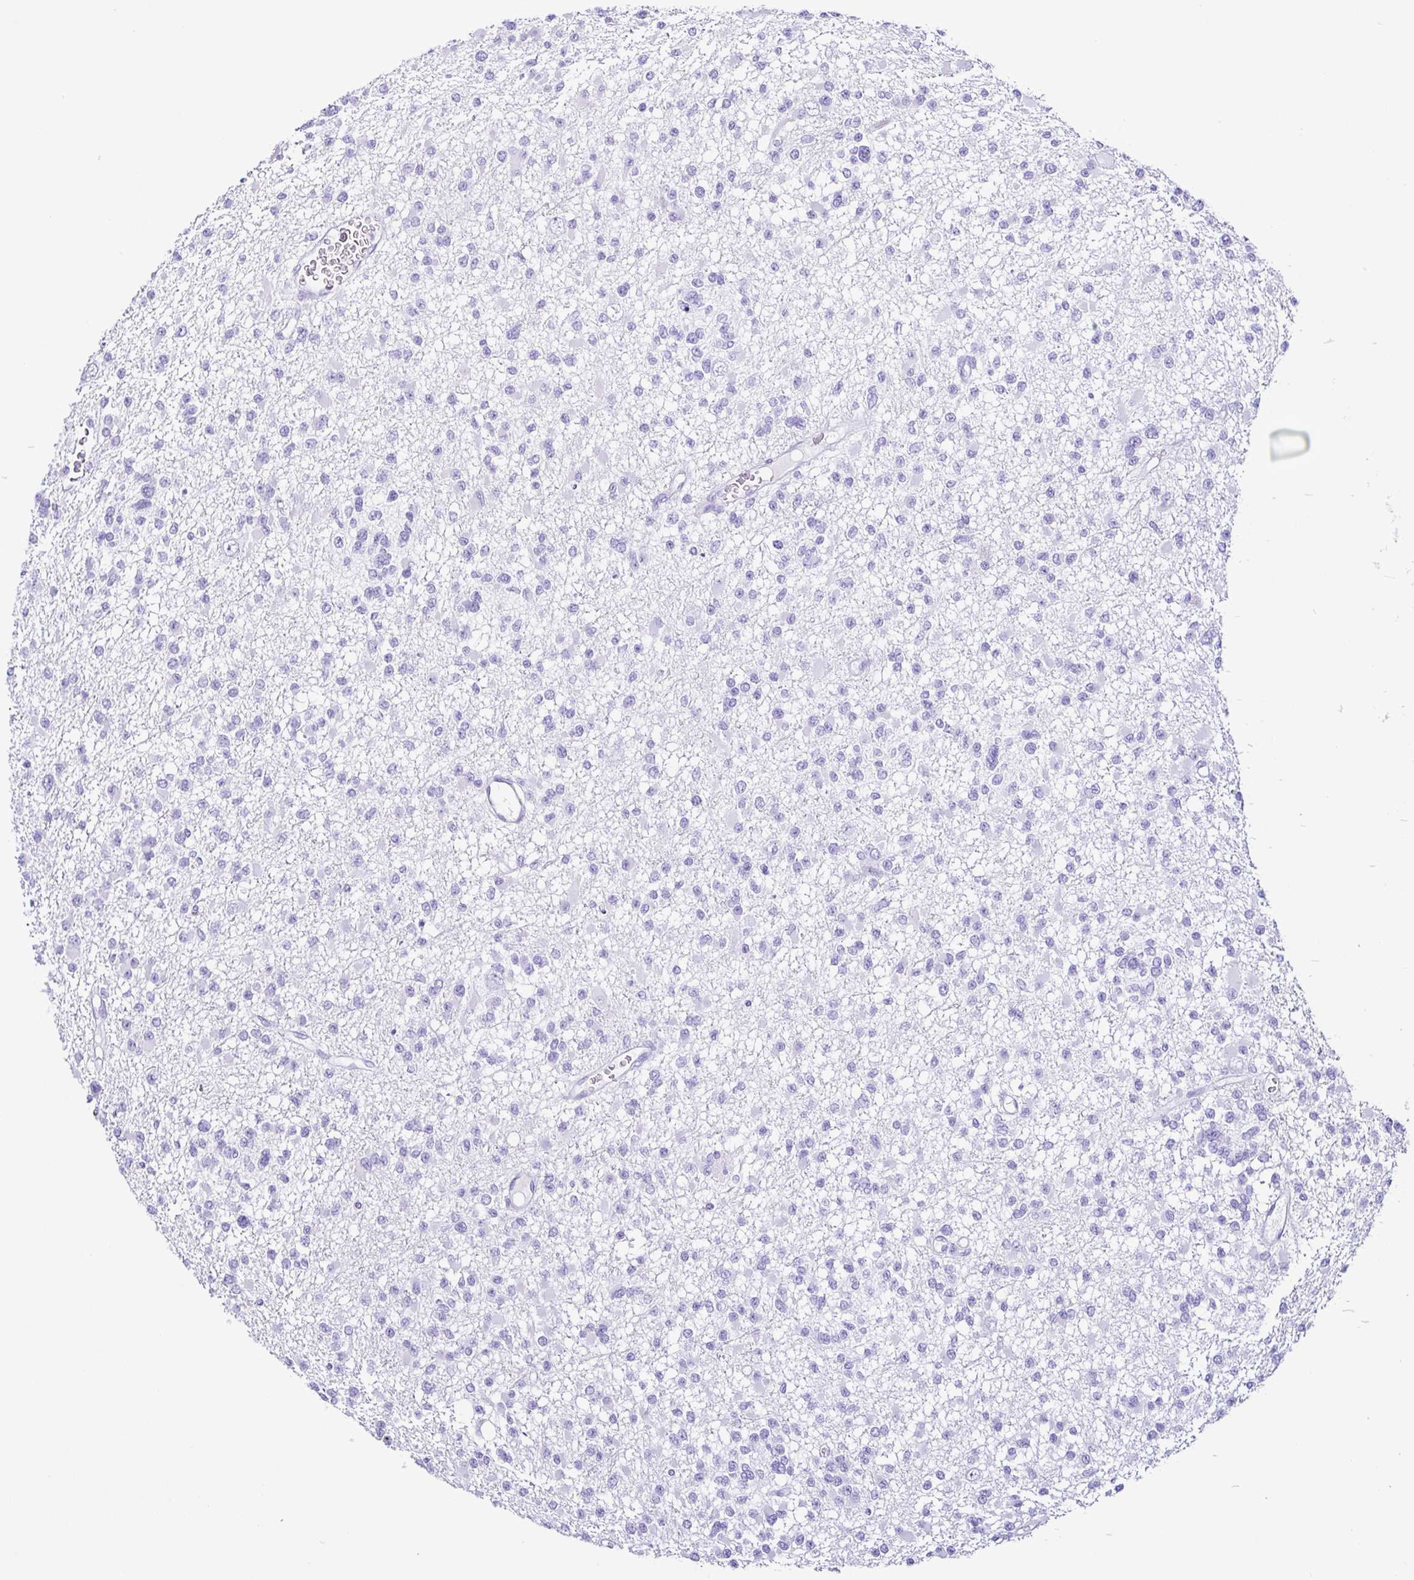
{"staining": {"intensity": "negative", "quantity": "none", "location": "none"}, "tissue": "glioma", "cell_type": "Tumor cells", "image_type": "cancer", "snomed": [{"axis": "morphology", "description": "Glioma, malignant, Low grade"}, {"axis": "topography", "description": "Brain"}], "caption": "DAB (3,3'-diaminobenzidine) immunohistochemical staining of human glioma demonstrates no significant positivity in tumor cells. Nuclei are stained in blue.", "gene": "PIGF", "patient": {"sex": "female", "age": 22}}